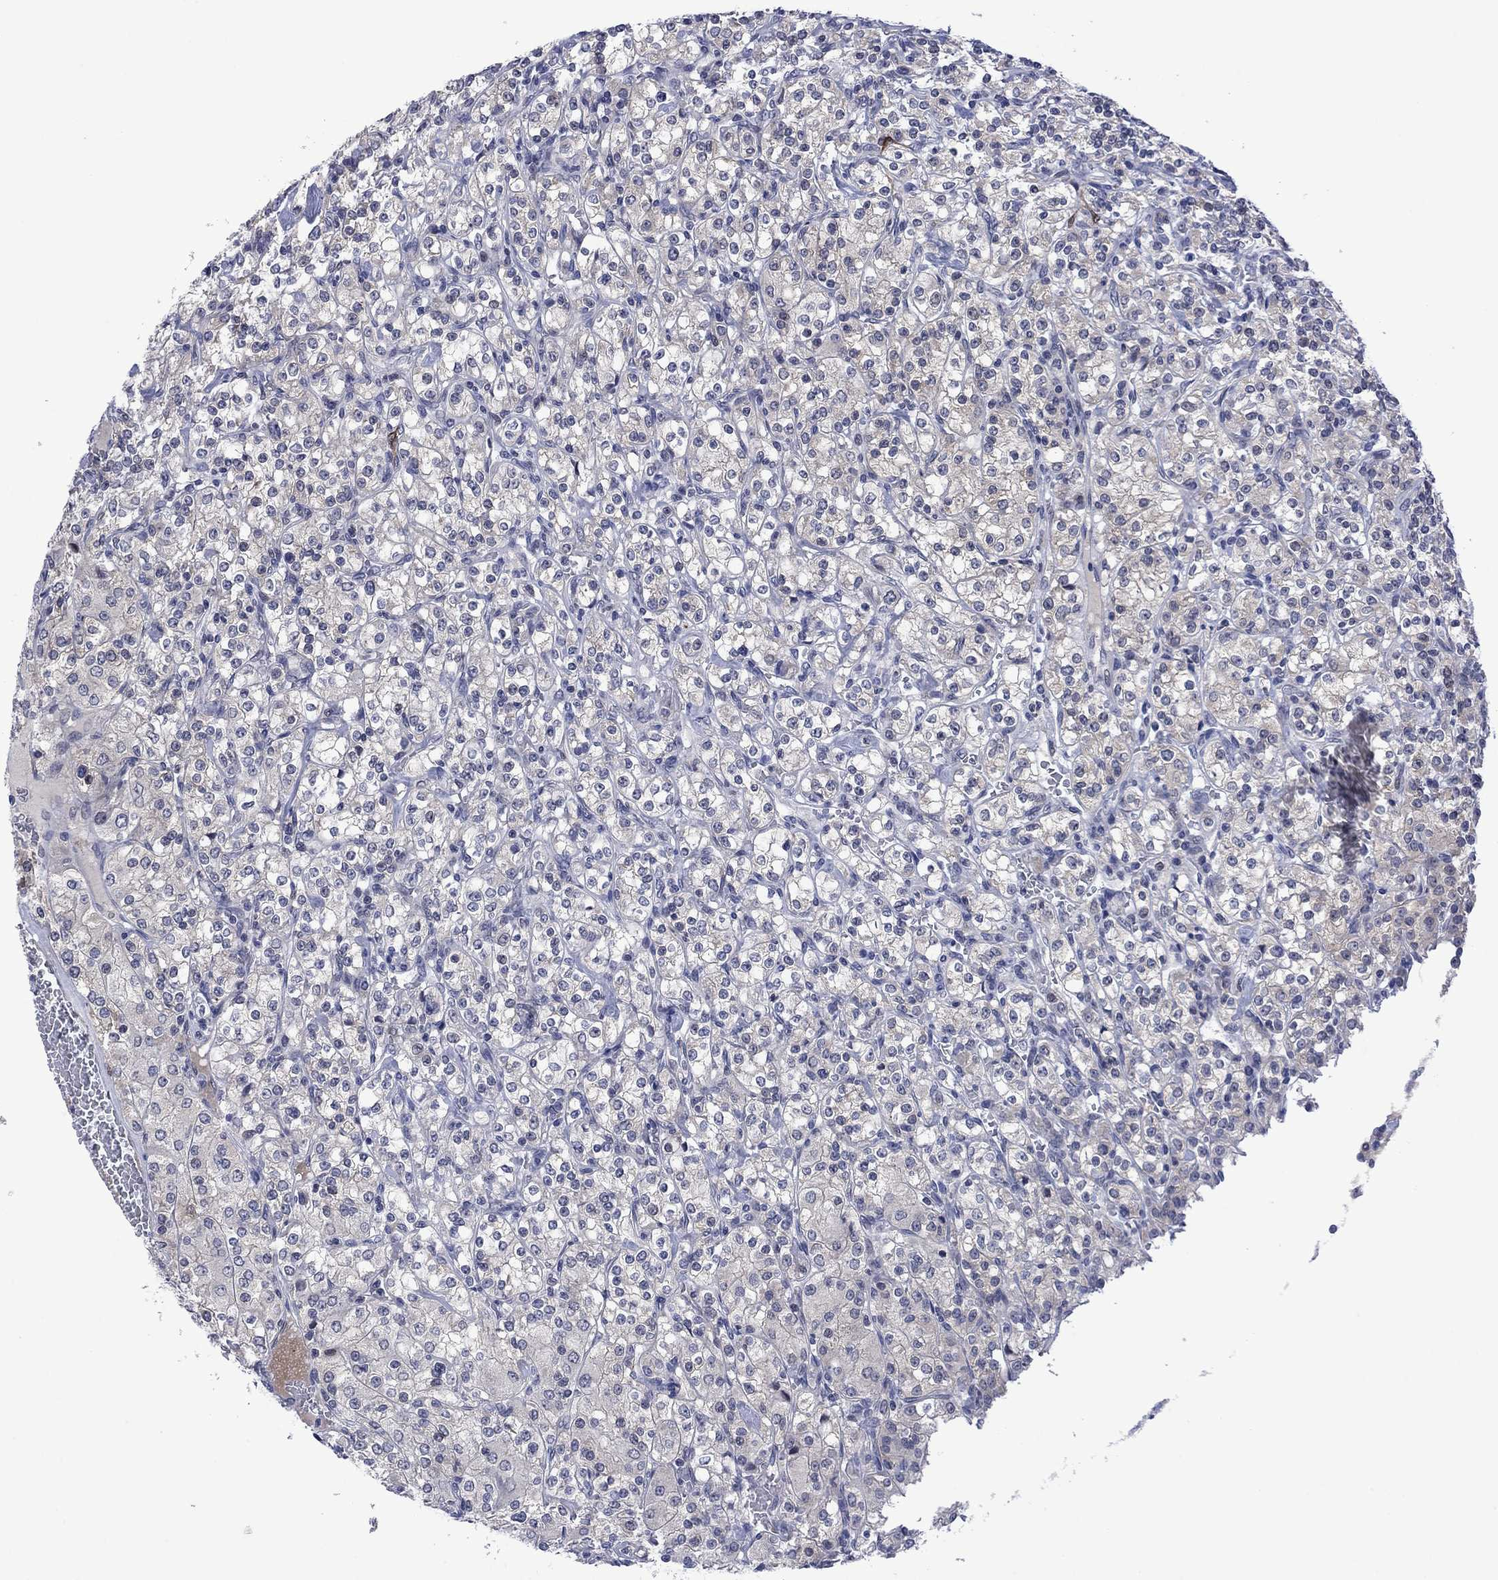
{"staining": {"intensity": "weak", "quantity": "25%-75%", "location": "cytoplasmic/membranous"}, "tissue": "renal cancer", "cell_type": "Tumor cells", "image_type": "cancer", "snomed": [{"axis": "morphology", "description": "Adenocarcinoma, NOS"}, {"axis": "topography", "description": "Kidney"}], "caption": "This image reveals immunohistochemistry (IHC) staining of human renal cancer (adenocarcinoma), with low weak cytoplasmic/membranous staining in approximately 25%-75% of tumor cells.", "gene": "AGL", "patient": {"sex": "male", "age": 77}}